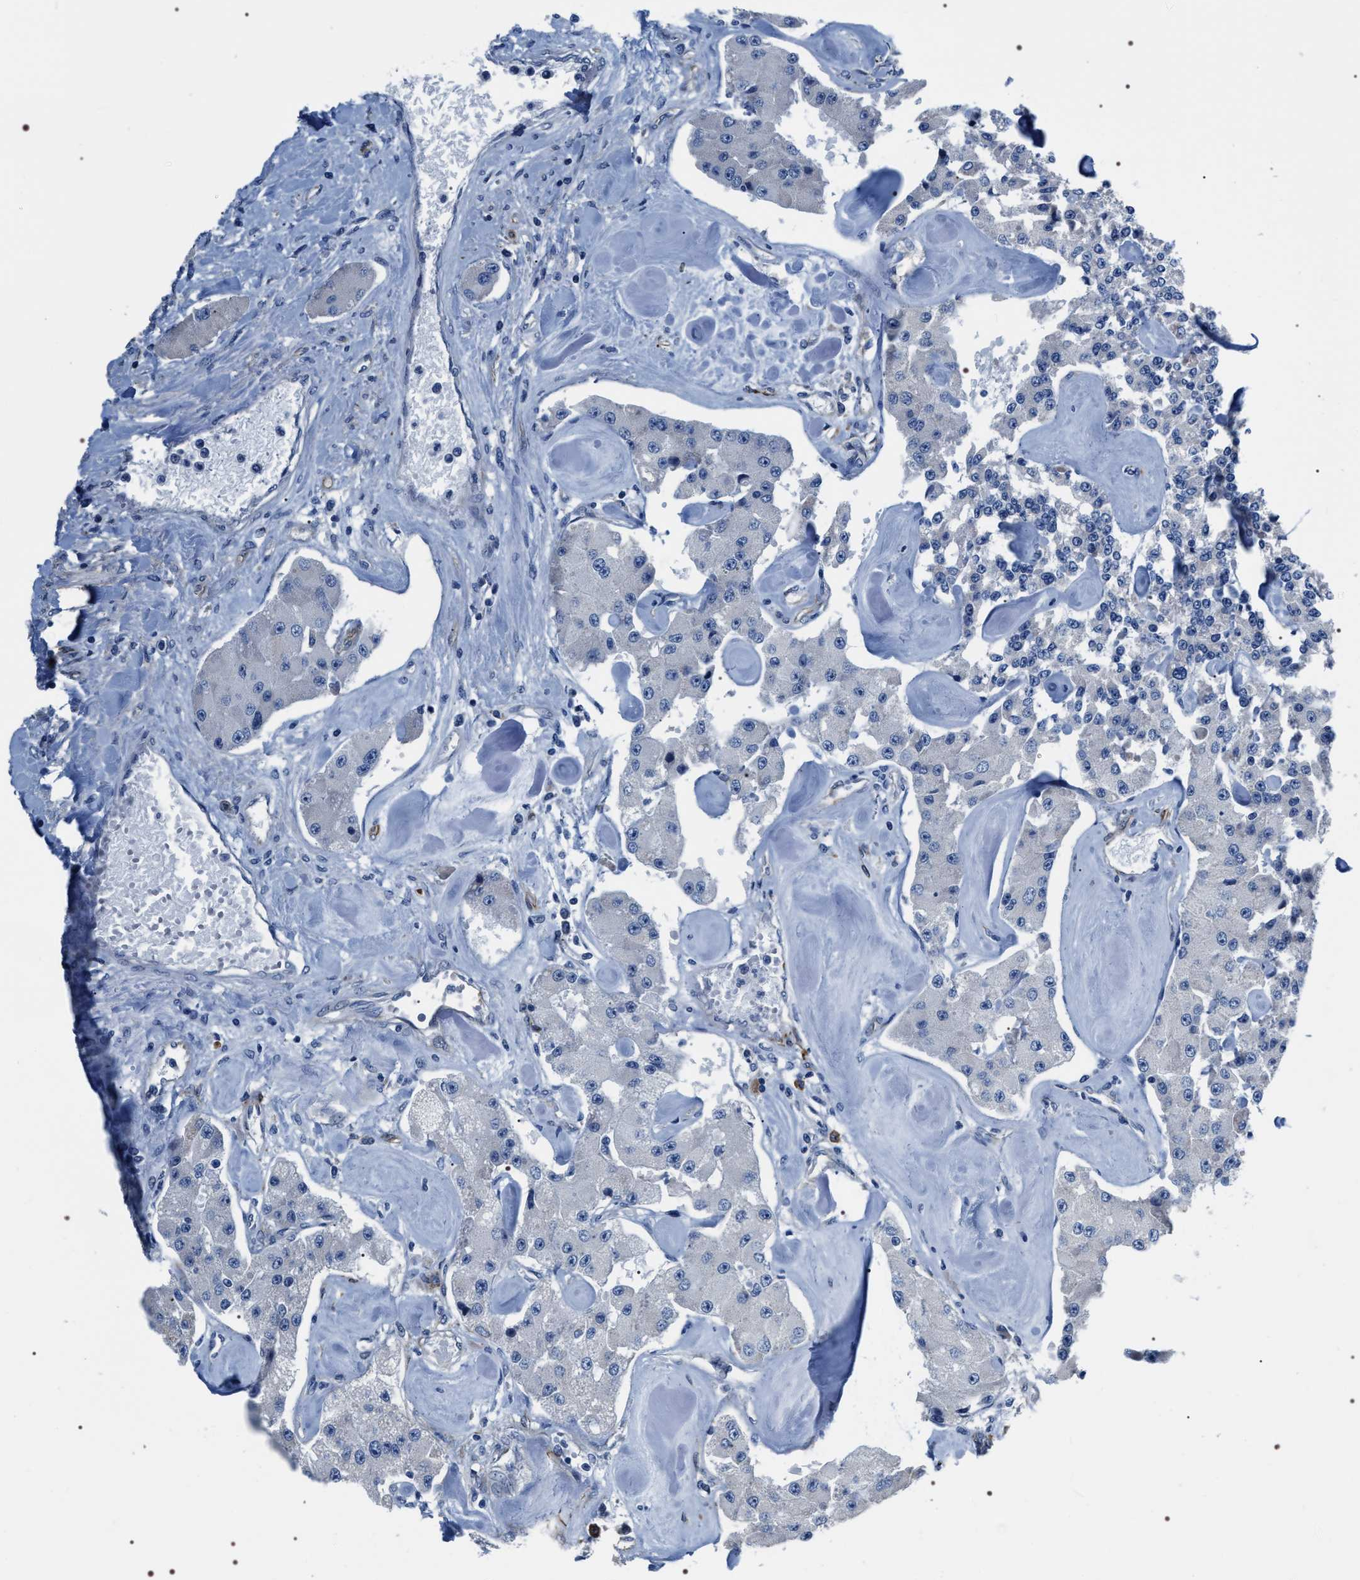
{"staining": {"intensity": "negative", "quantity": "none", "location": "none"}, "tissue": "carcinoid", "cell_type": "Tumor cells", "image_type": "cancer", "snomed": [{"axis": "morphology", "description": "Carcinoid, malignant, NOS"}, {"axis": "topography", "description": "Pancreas"}], "caption": "Carcinoid was stained to show a protein in brown. There is no significant staining in tumor cells.", "gene": "PKD1L1", "patient": {"sex": "male", "age": 41}}